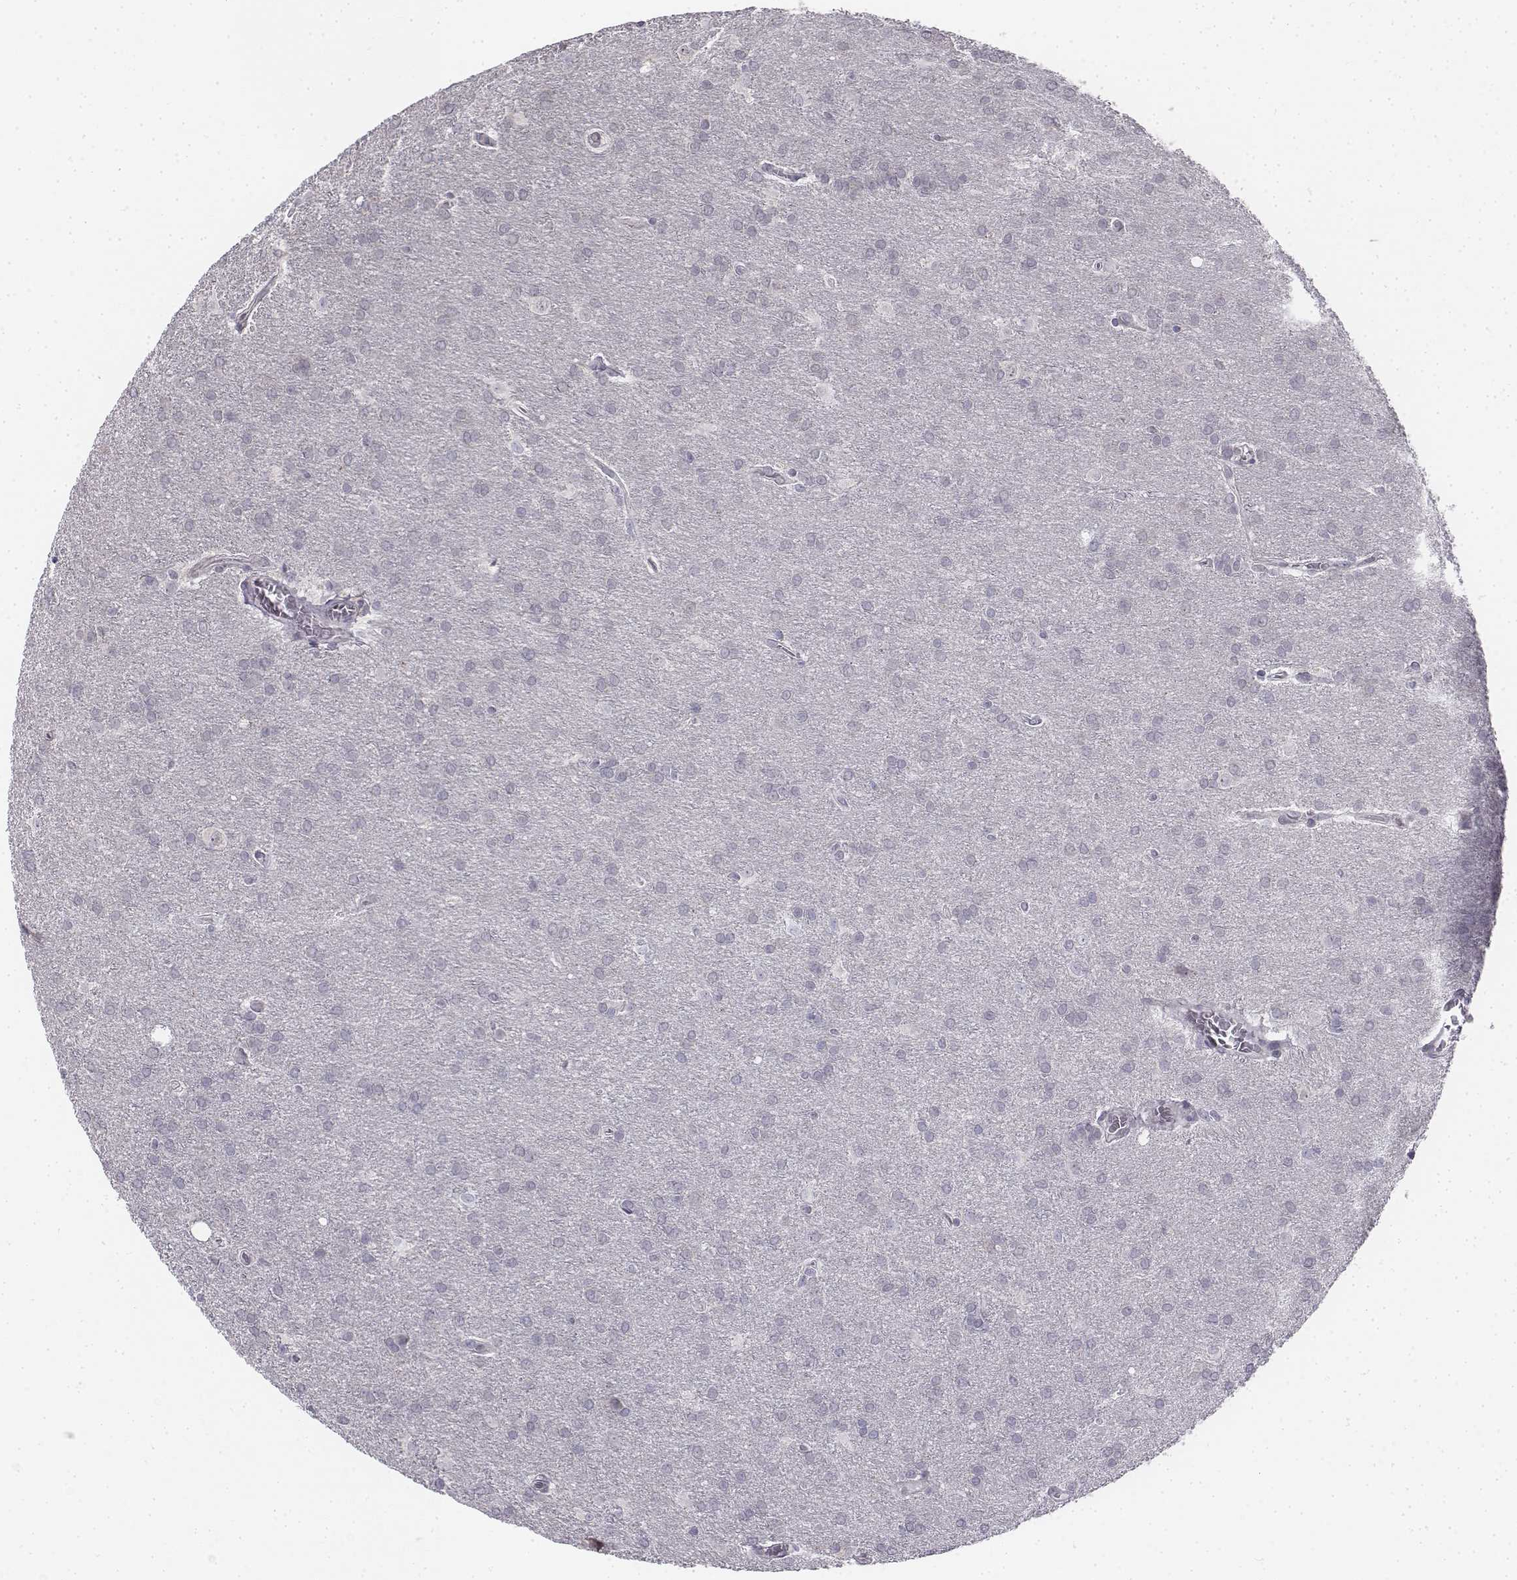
{"staining": {"intensity": "negative", "quantity": "none", "location": "none"}, "tissue": "glioma", "cell_type": "Tumor cells", "image_type": "cancer", "snomed": [{"axis": "morphology", "description": "Glioma, malignant, Low grade"}, {"axis": "topography", "description": "Brain"}], "caption": "This histopathology image is of glioma stained with immunohistochemistry (IHC) to label a protein in brown with the nuclei are counter-stained blue. There is no staining in tumor cells.", "gene": "PENK", "patient": {"sex": "female", "age": 32}}